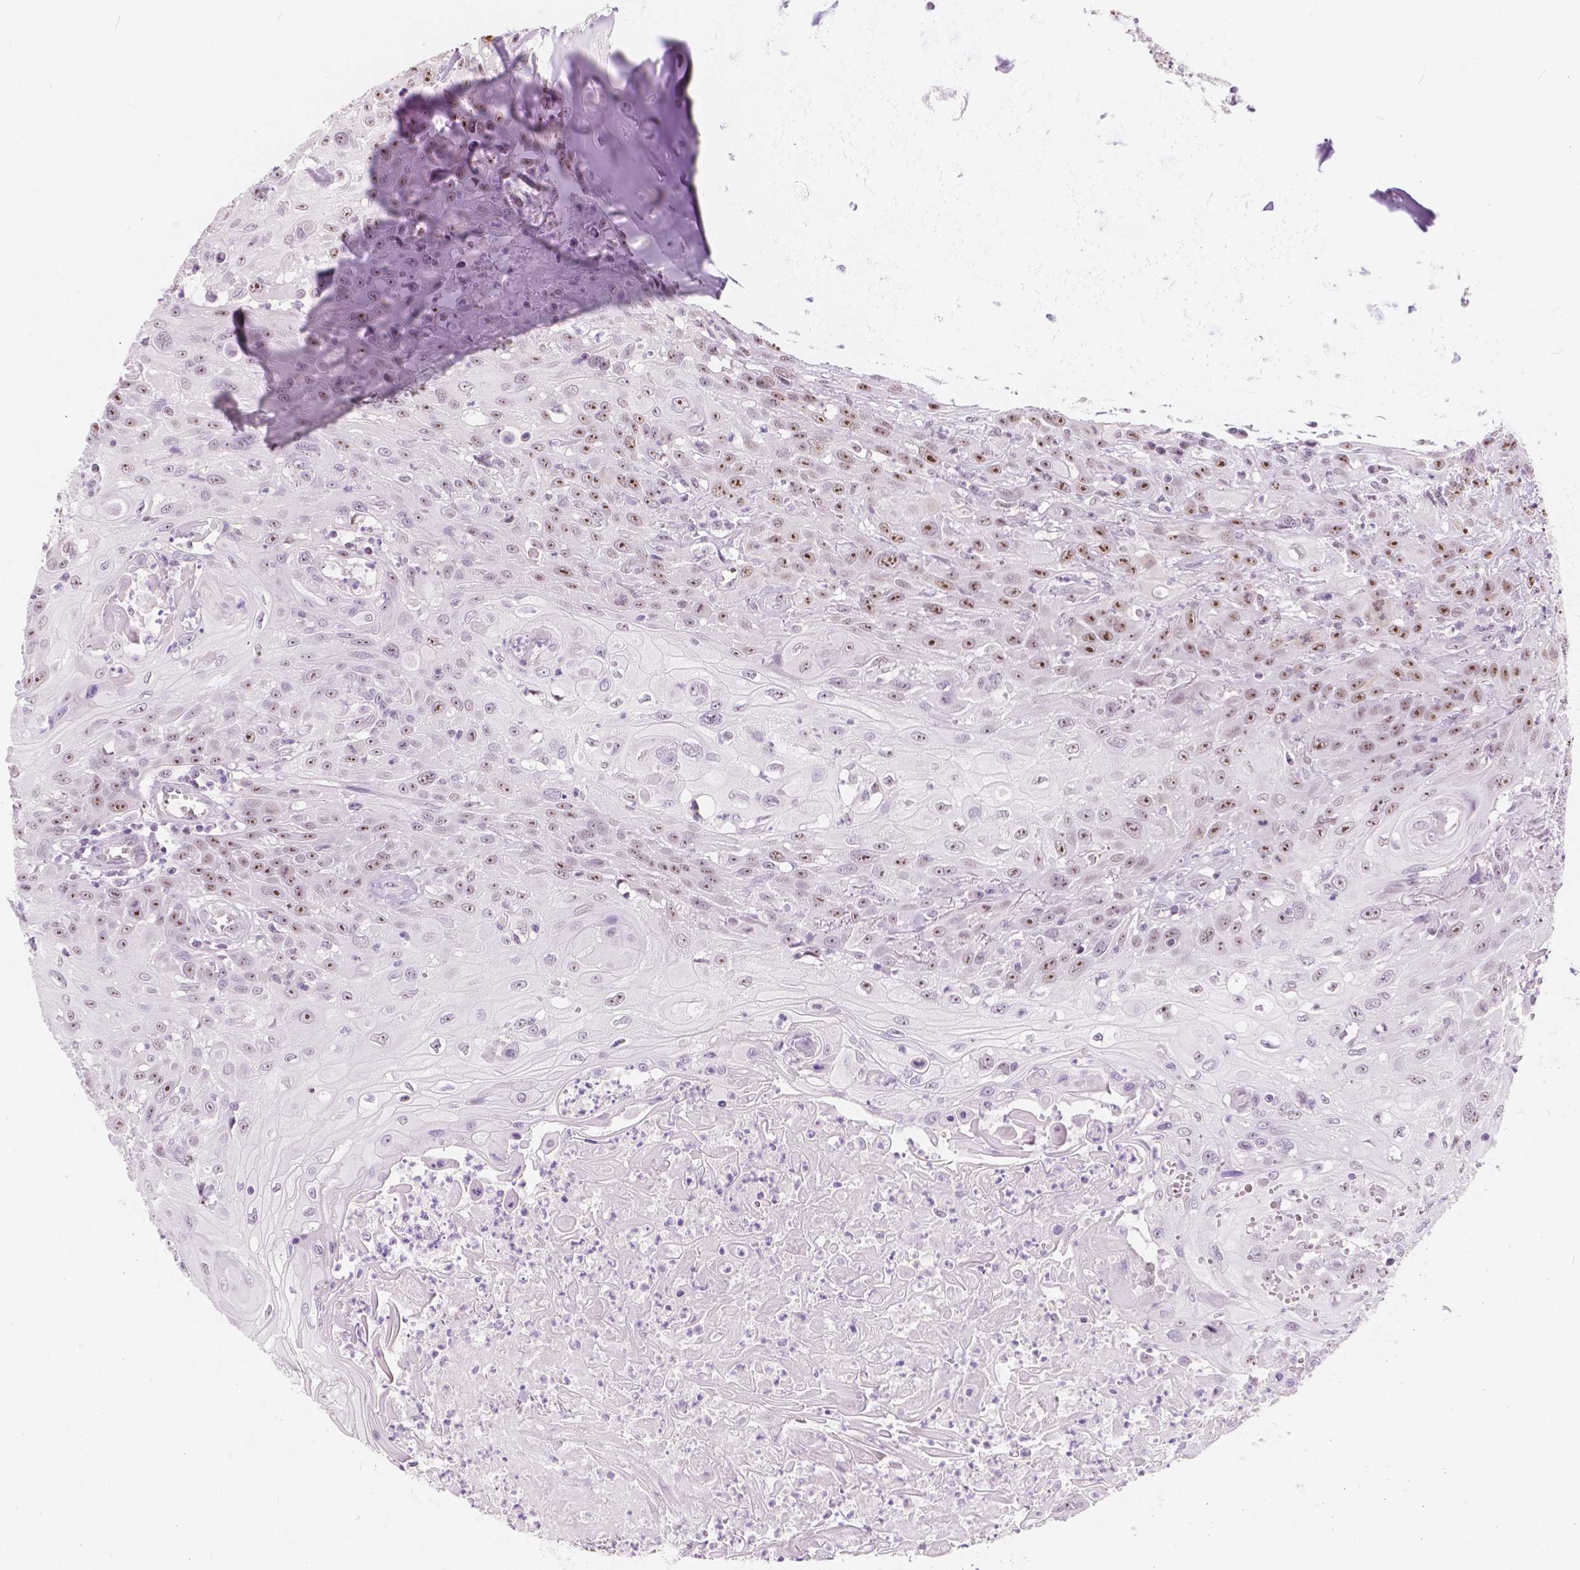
{"staining": {"intensity": "moderate", "quantity": ">75%", "location": "nuclear"}, "tissue": "head and neck cancer", "cell_type": "Tumor cells", "image_type": "cancer", "snomed": [{"axis": "morphology", "description": "Squamous cell carcinoma, NOS"}, {"axis": "topography", "description": "Skin"}, {"axis": "topography", "description": "Head-Neck"}], "caption": "This image demonstrates head and neck cancer stained with immunohistochemistry to label a protein in brown. The nuclear of tumor cells show moderate positivity for the protein. Nuclei are counter-stained blue.", "gene": "NOLC1", "patient": {"sex": "male", "age": 80}}